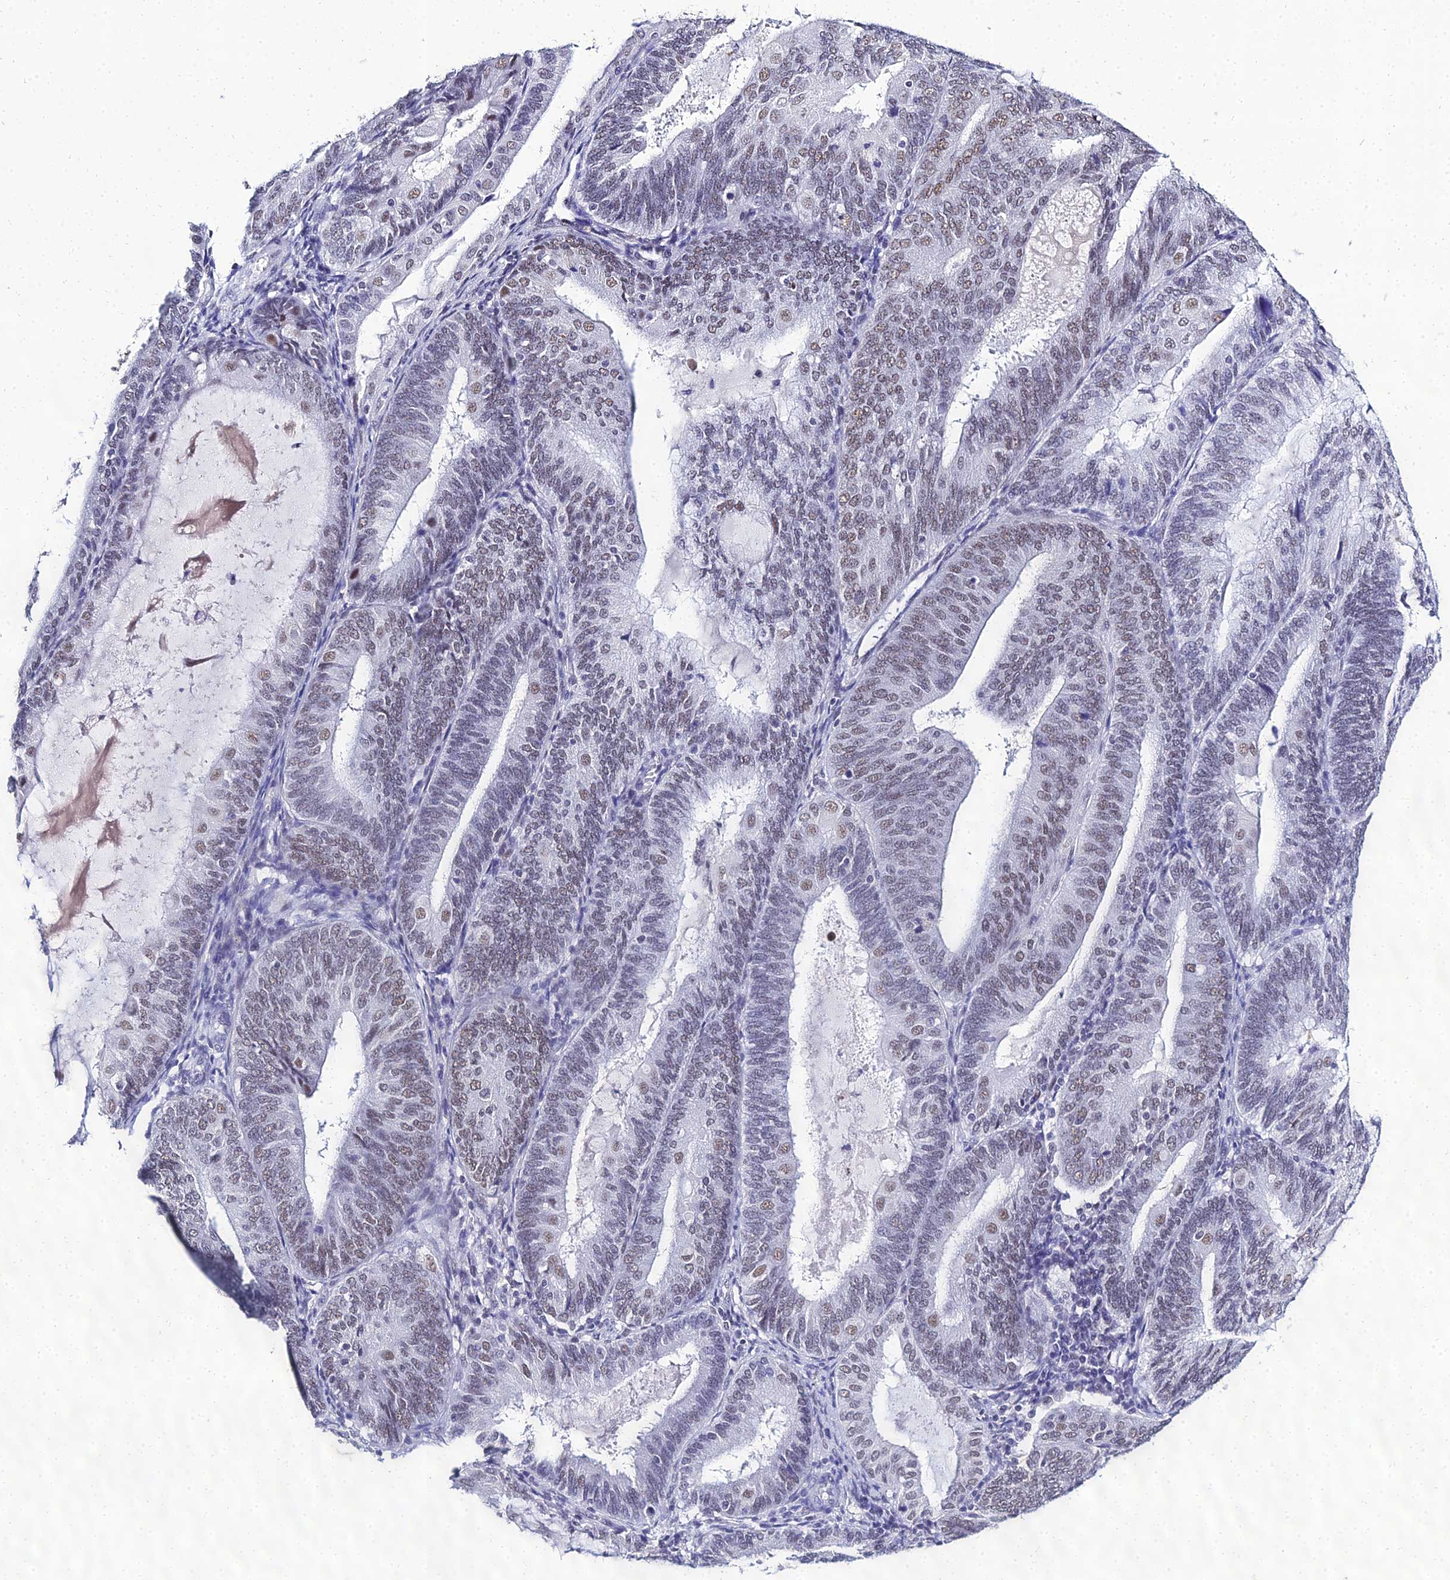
{"staining": {"intensity": "weak", "quantity": "25%-75%", "location": "nuclear"}, "tissue": "endometrial cancer", "cell_type": "Tumor cells", "image_type": "cancer", "snomed": [{"axis": "morphology", "description": "Adenocarcinoma, NOS"}, {"axis": "topography", "description": "Endometrium"}], "caption": "Endometrial adenocarcinoma tissue shows weak nuclear expression in about 25%-75% of tumor cells", "gene": "PPP4R2", "patient": {"sex": "female", "age": 81}}